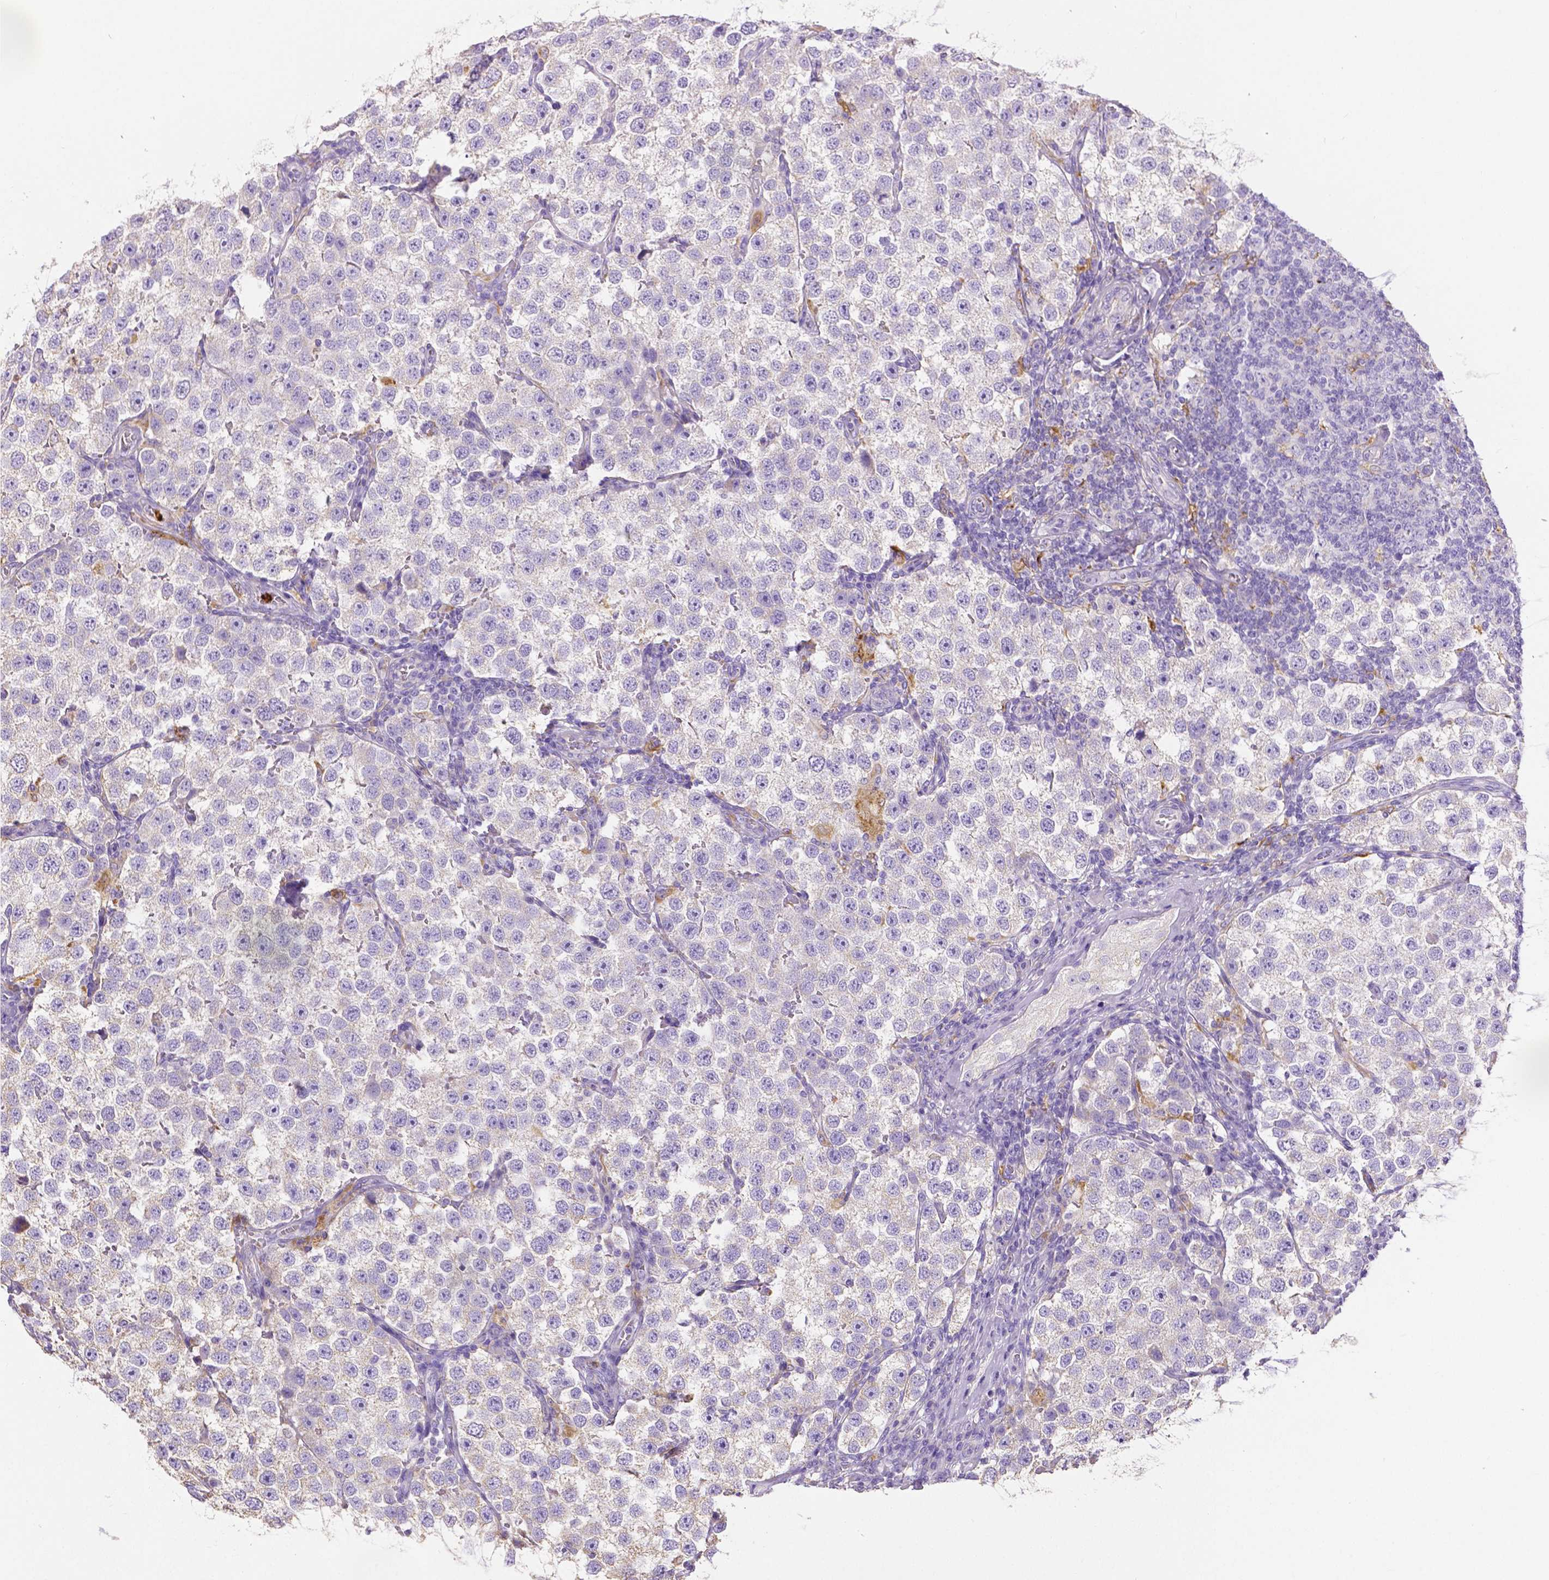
{"staining": {"intensity": "negative", "quantity": "none", "location": "none"}, "tissue": "testis cancer", "cell_type": "Tumor cells", "image_type": "cancer", "snomed": [{"axis": "morphology", "description": "Seminoma, NOS"}, {"axis": "topography", "description": "Testis"}], "caption": "High magnification brightfield microscopy of testis cancer (seminoma) stained with DAB (brown) and counterstained with hematoxylin (blue): tumor cells show no significant positivity.", "gene": "MMP9", "patient": {"sex": "male", "age": 37}}